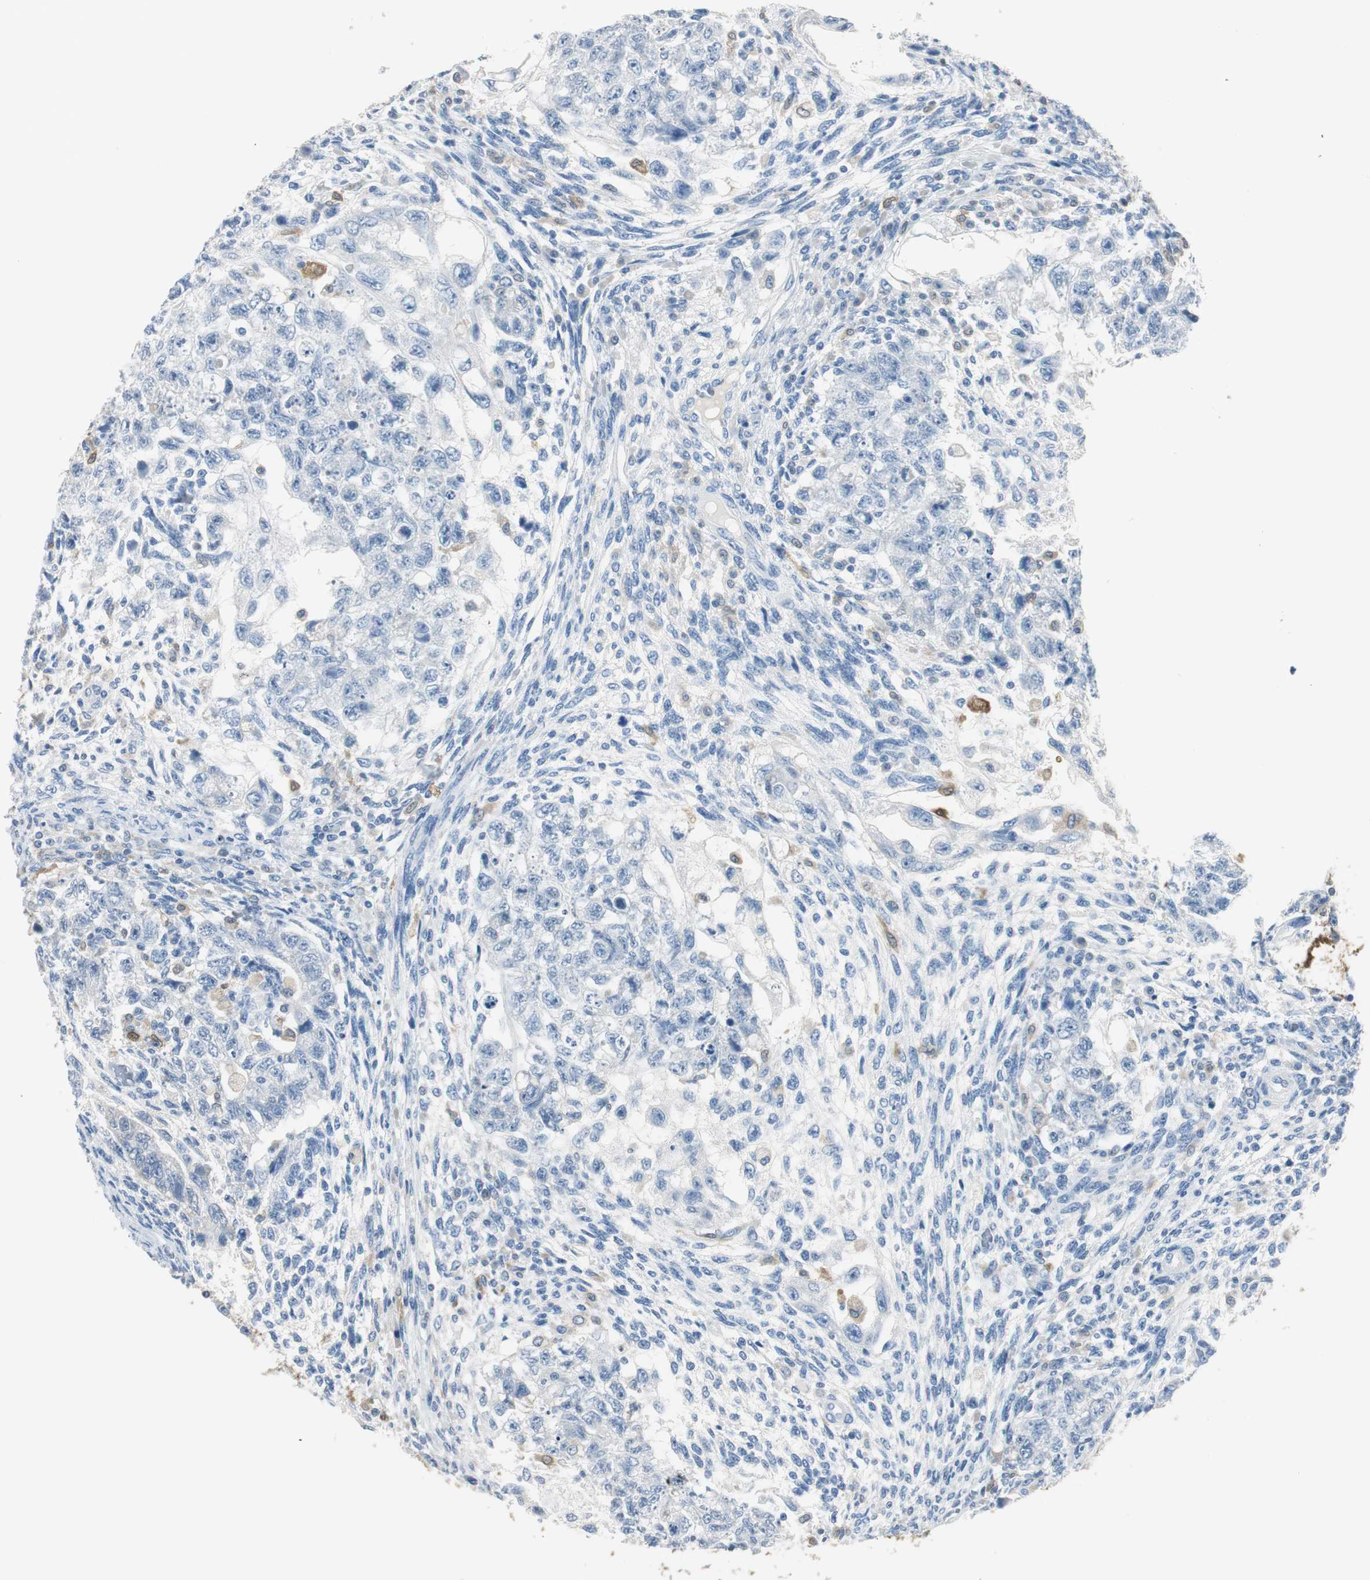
{"staining": {"intensity": "negative", "quantity": "none", "location": "none"}, "tissue": "testis cancer", "cell_type": "Tumor cells", "image_type": "cancer", "snomed": [{"axis": "morphology", "description": "Normal tissue, NOS"}, {"axis": "morphology", "description": "Carcinoma, Embryonal, NOS"}, {"axis": "topography", "description": "Testis"}], "caption": "The photomicrograph demonstrates no staining of tumor cells in testis embryonal carcinoma. The staining is performed using DAB (3,3'-diaminobenzidine) brown chromogen with nuclei counter-stained in using hematoxylin.", "gene": "FBP1", "patient": {"sex": "male", "age": 36}}